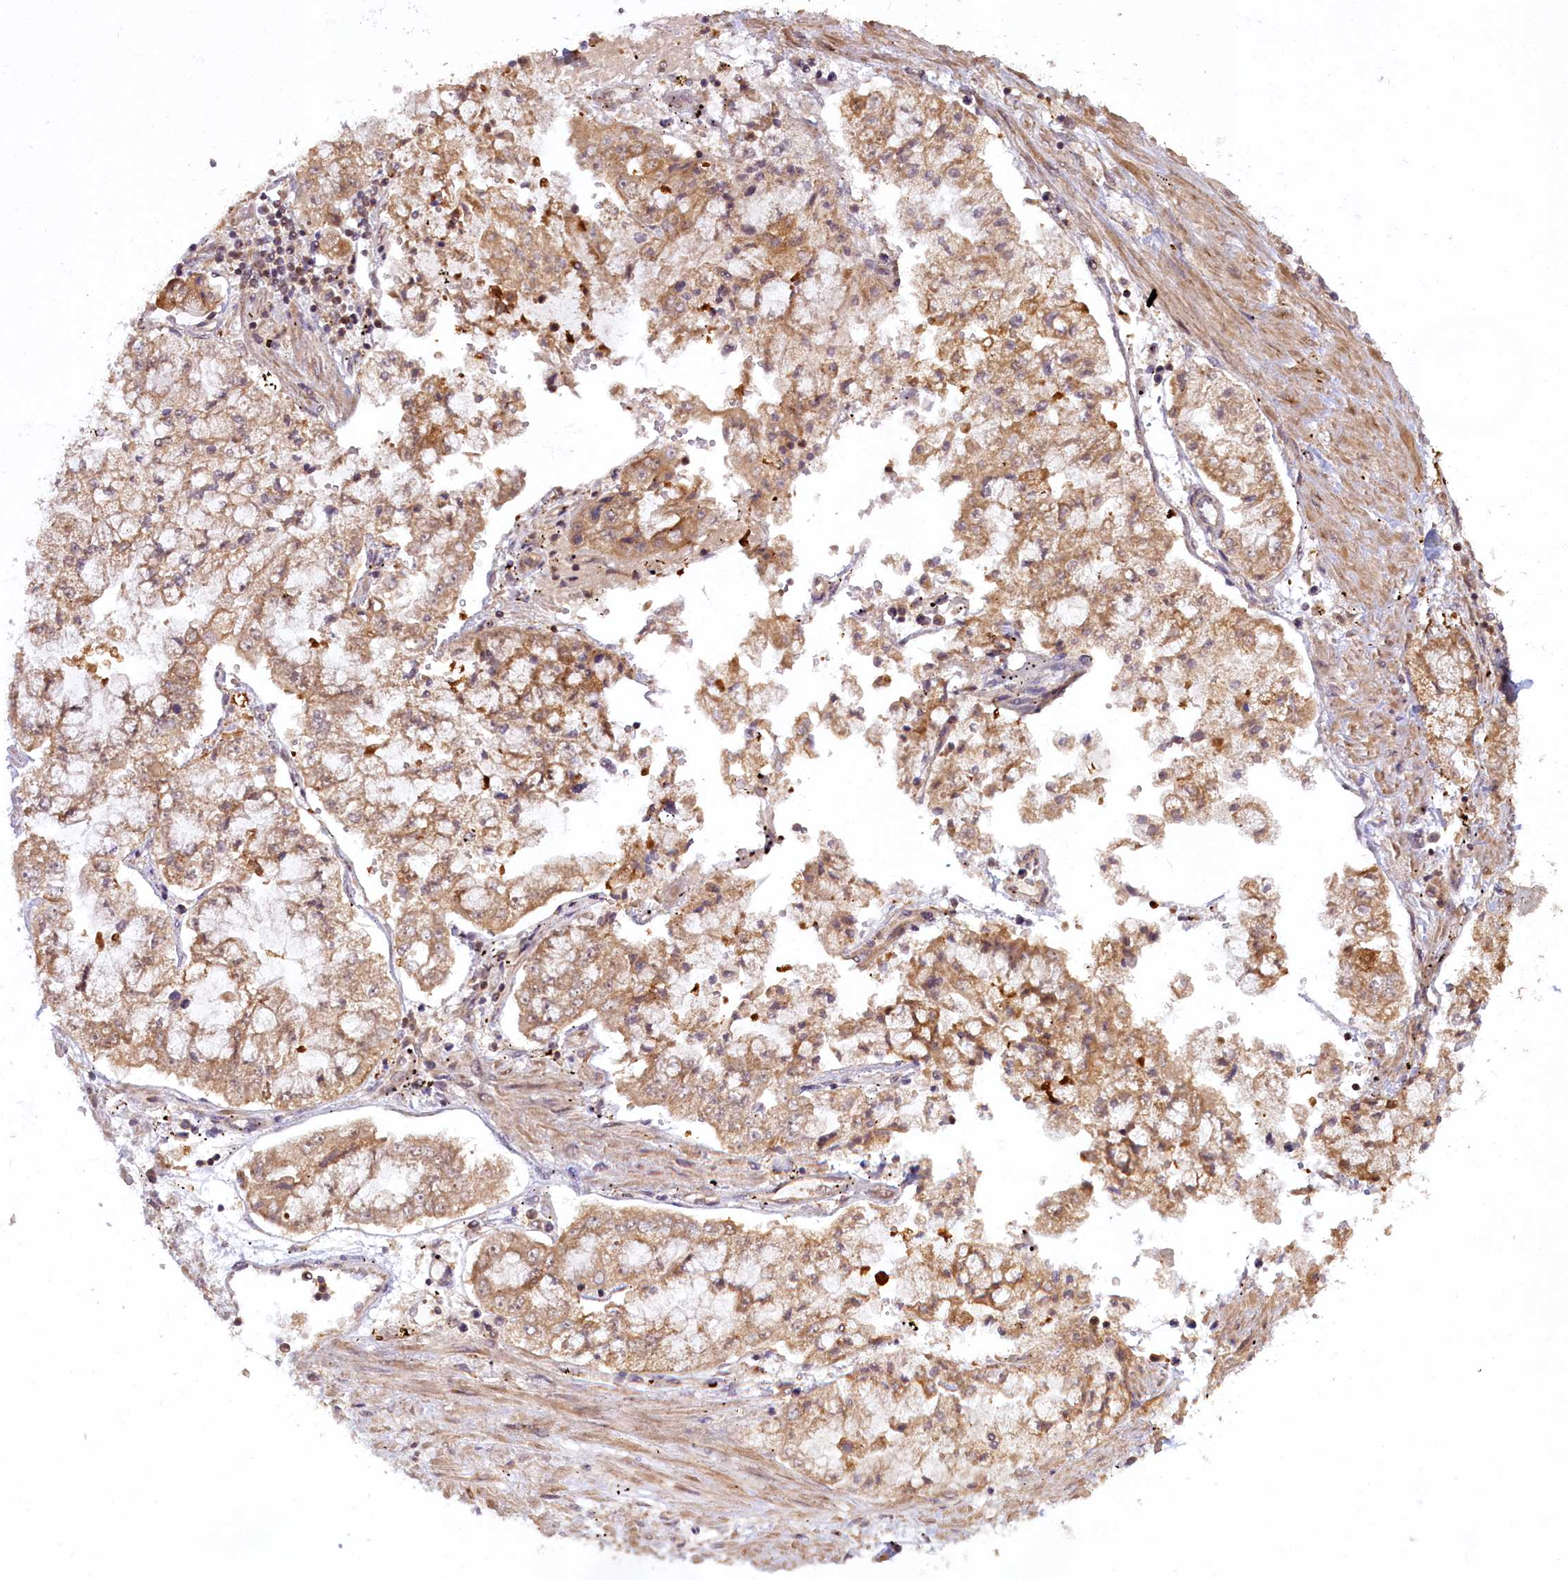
{"staining": {"intensity": "moderate", "quantity": ">75%", "location": "cytoplasmic/membranous"}, "tissue": "stomach cancer", "cell_type": "Tumor cells", "image_type": "cancer", "snomed": [{"axis": "morphology", "description": "Adenocarcinoma, NOS"}, {"axis": "topography", "description": "Stomach"}], "caption": "Immunohistochemical staining of human stomach cancer (adenocarcinoma) displays medium levels of moderate cytoplasmic/membranous staining in about >75% of tumor cells. (brown staining indicates protein expression, while blue staining denotes nuclei).", "gene": "CARD8", "patient": {"sex": "male", "age": 76}}